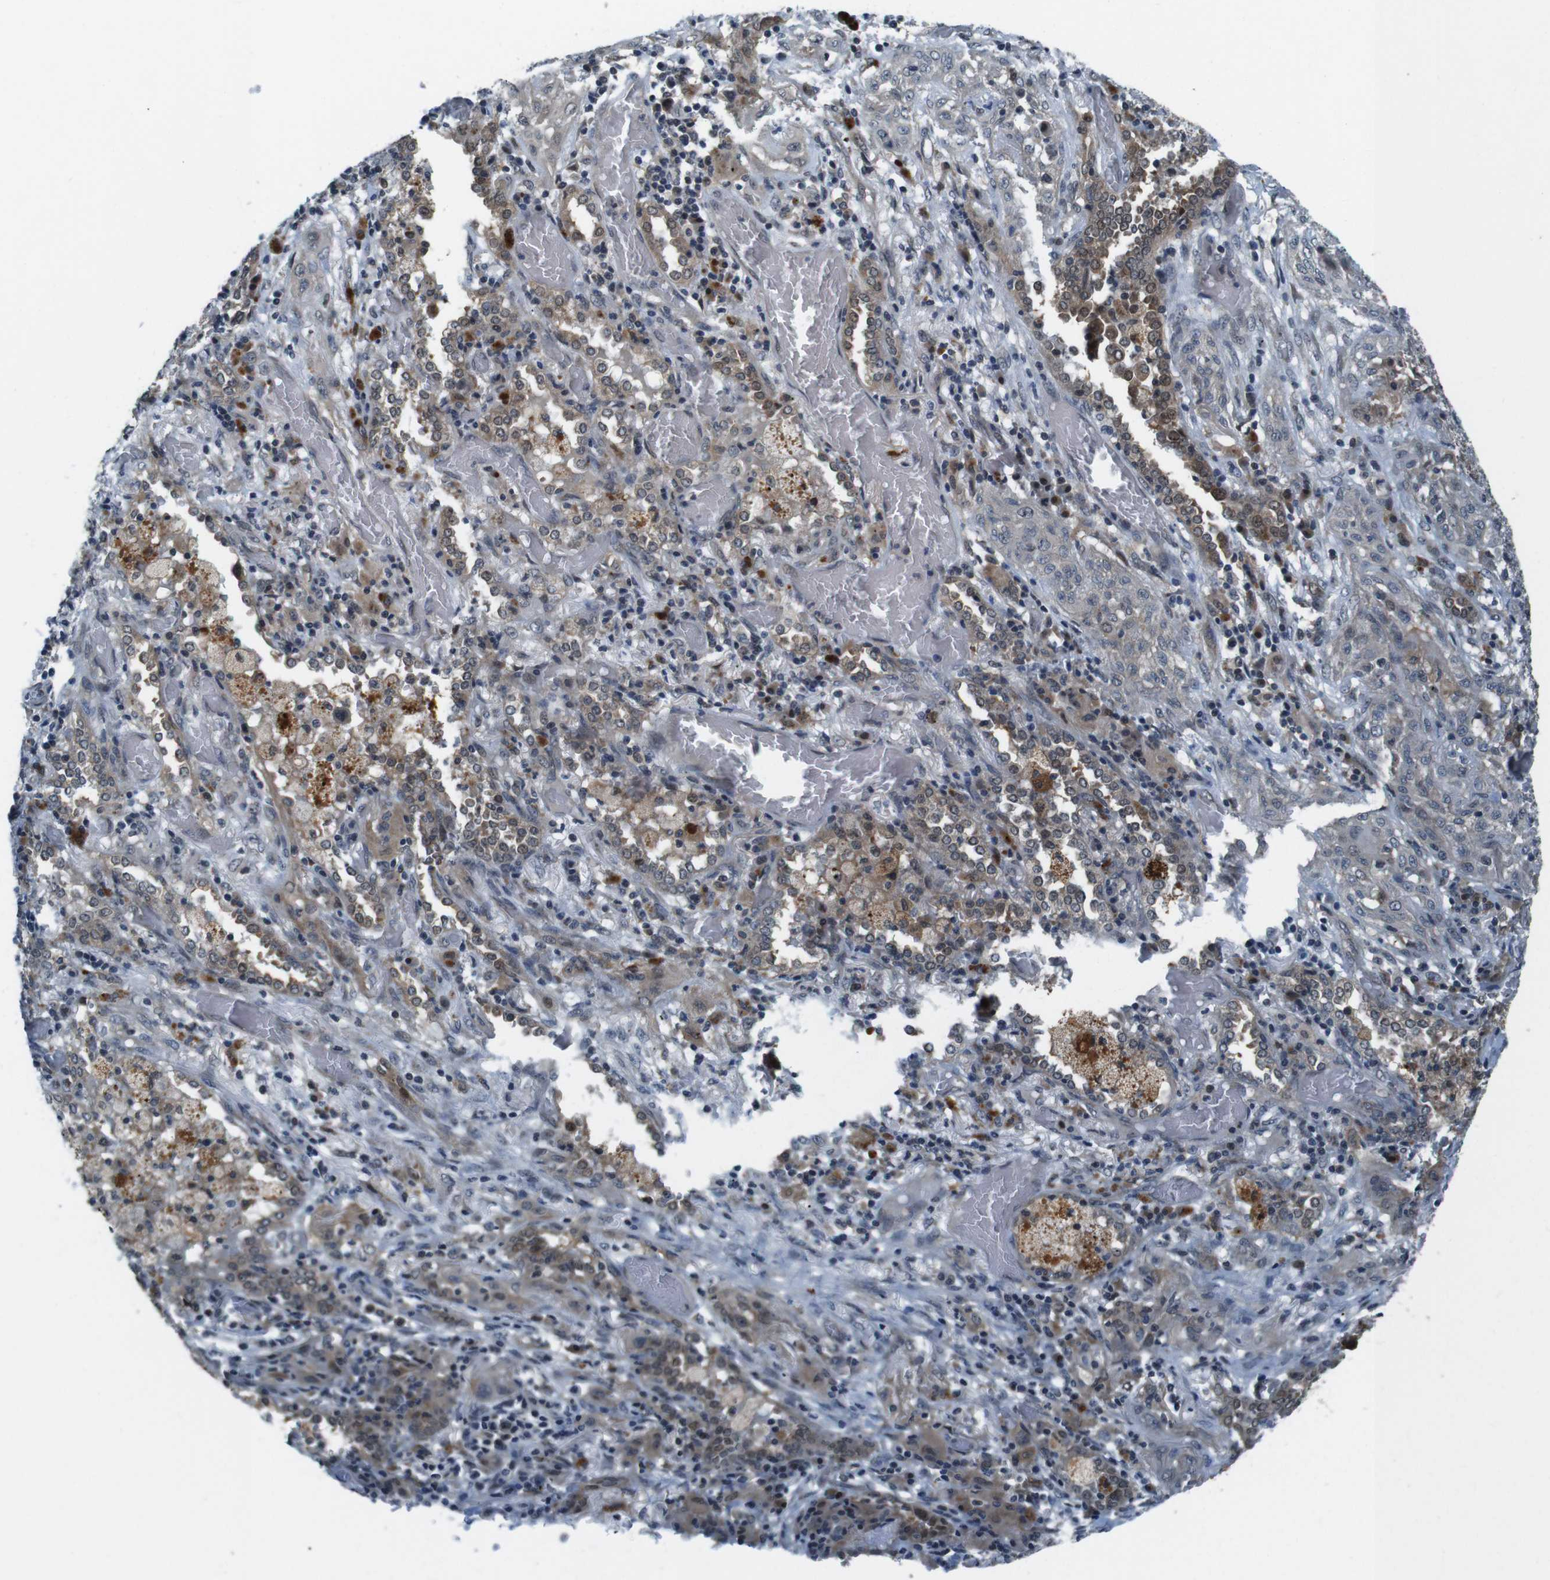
{"staining": {"intensity": "weak", "quantity": ">75%", "location": "cytoplasmic/membranous"}, "tissue": "lung cancer", "cell_type": "Tumor cells", "image_type": "cancer", "snomed": [{"axis": "morphology", "description": "Squamous cell carcinoma, NOS"}, {"axis": "topography", "description": "Lung"}], "caption": "An immunohistochemistry (IHC) photomicrograph of neoplastic tissue is shown. Protein staining in brown shows weak cytoplasmic/membranous positivity in lung cancer (squamous cell carcinoma) within tumor cells. (IHC, brightfield microscopy, high magnification).", "gene": "LRP5", "patient": {"sex": "female", "age": 47}}